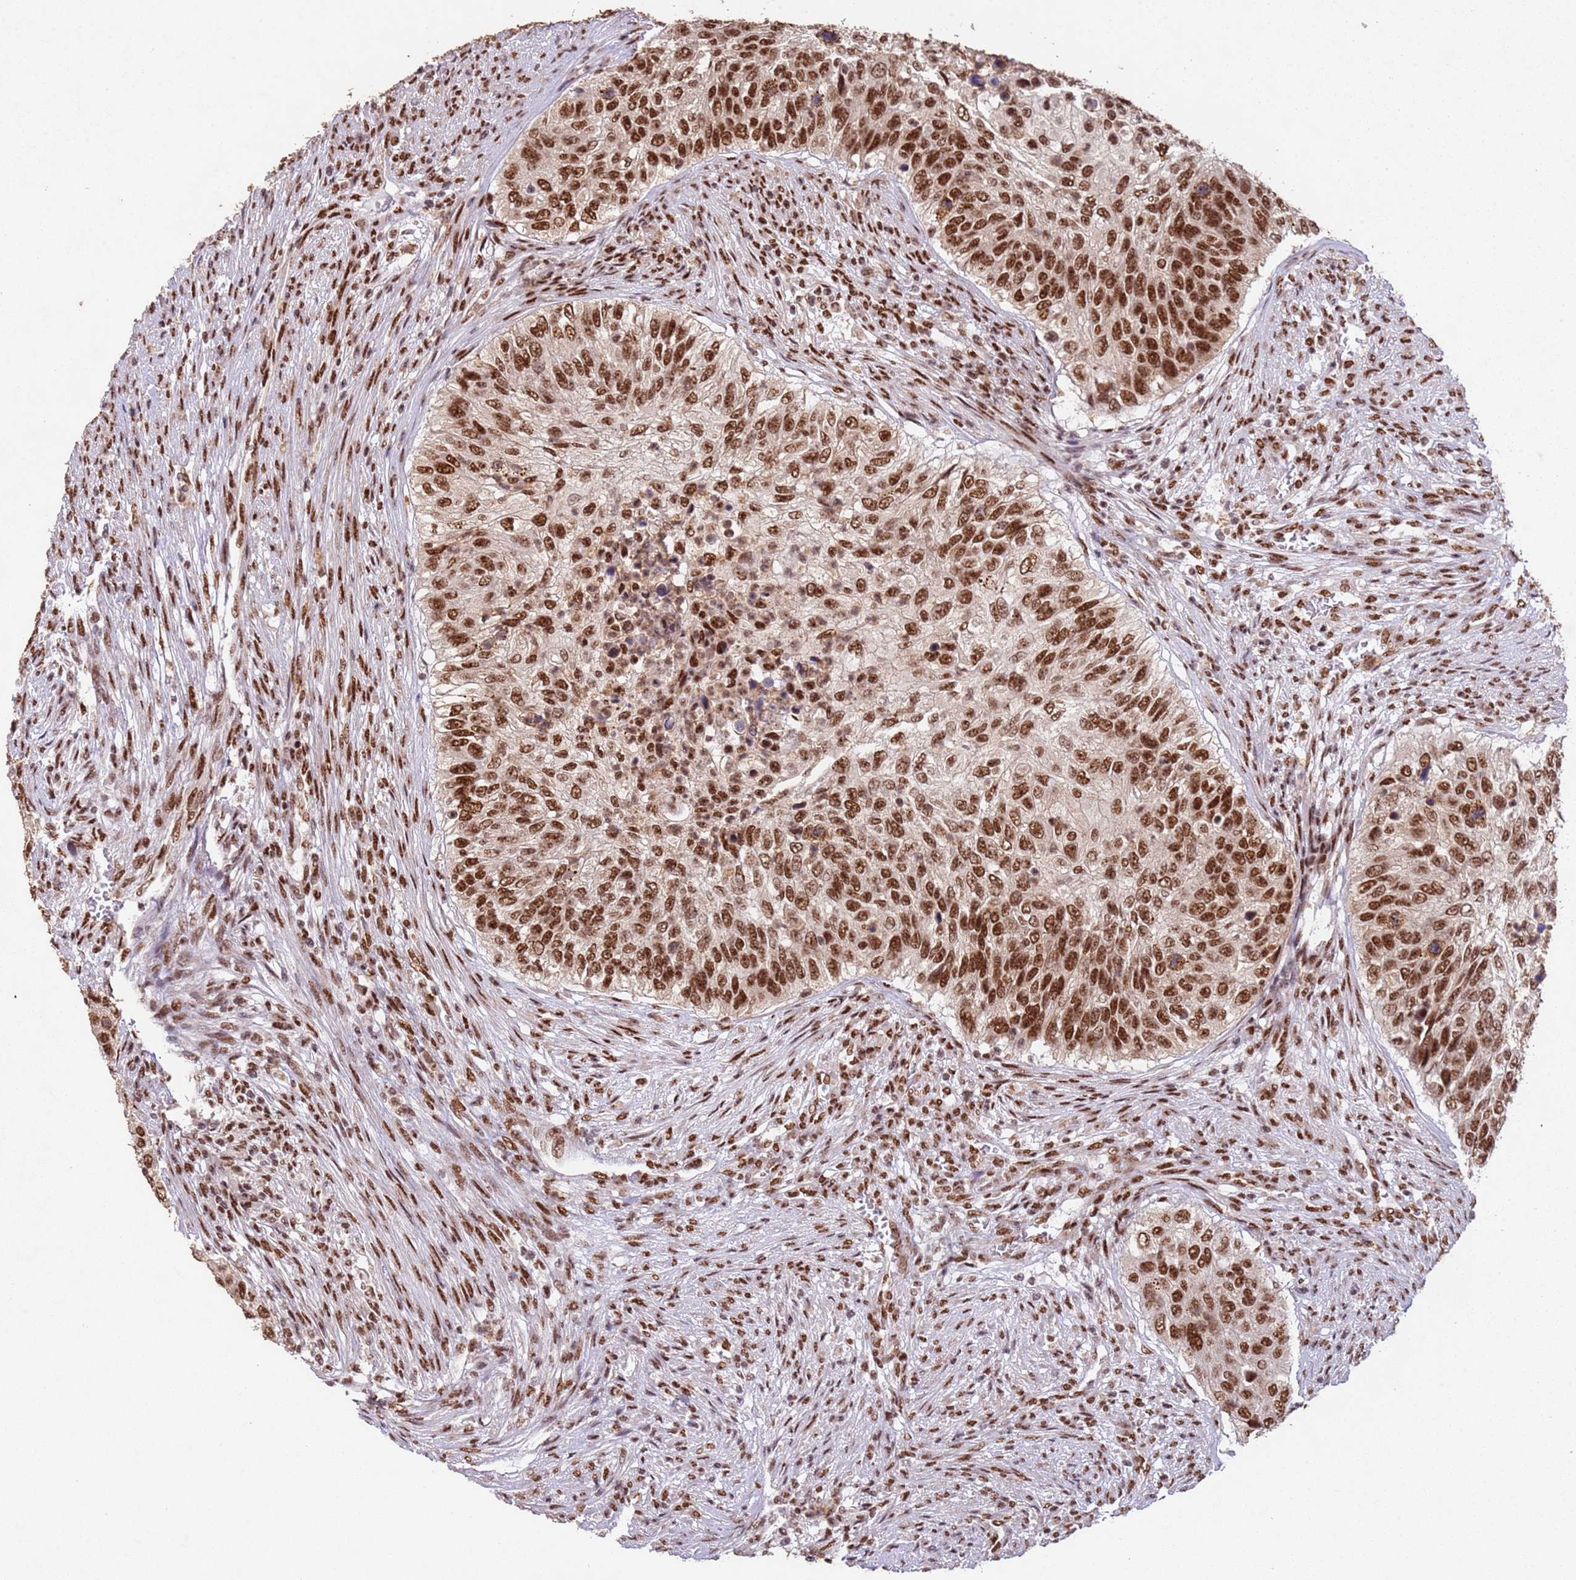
{"staining": {"intensity": "moderate", "quantity": ">75%", "location": "nuclear"}, "tissue": "urothelial cancer", "cell_type": "Tumor cells", "image_type": "cancer", "snomed": [{"axis": "morphology", "description": "Urothelial carcinoma, High grade"}, {"axis": "topography", "description": "Urinary bladder"}], "caption": "Human urothelial cancer stained with a protein marker shows moderate staining in tumor cells.", "gene": "ESF1", "patient": {"sex": "female", "age": 60}}